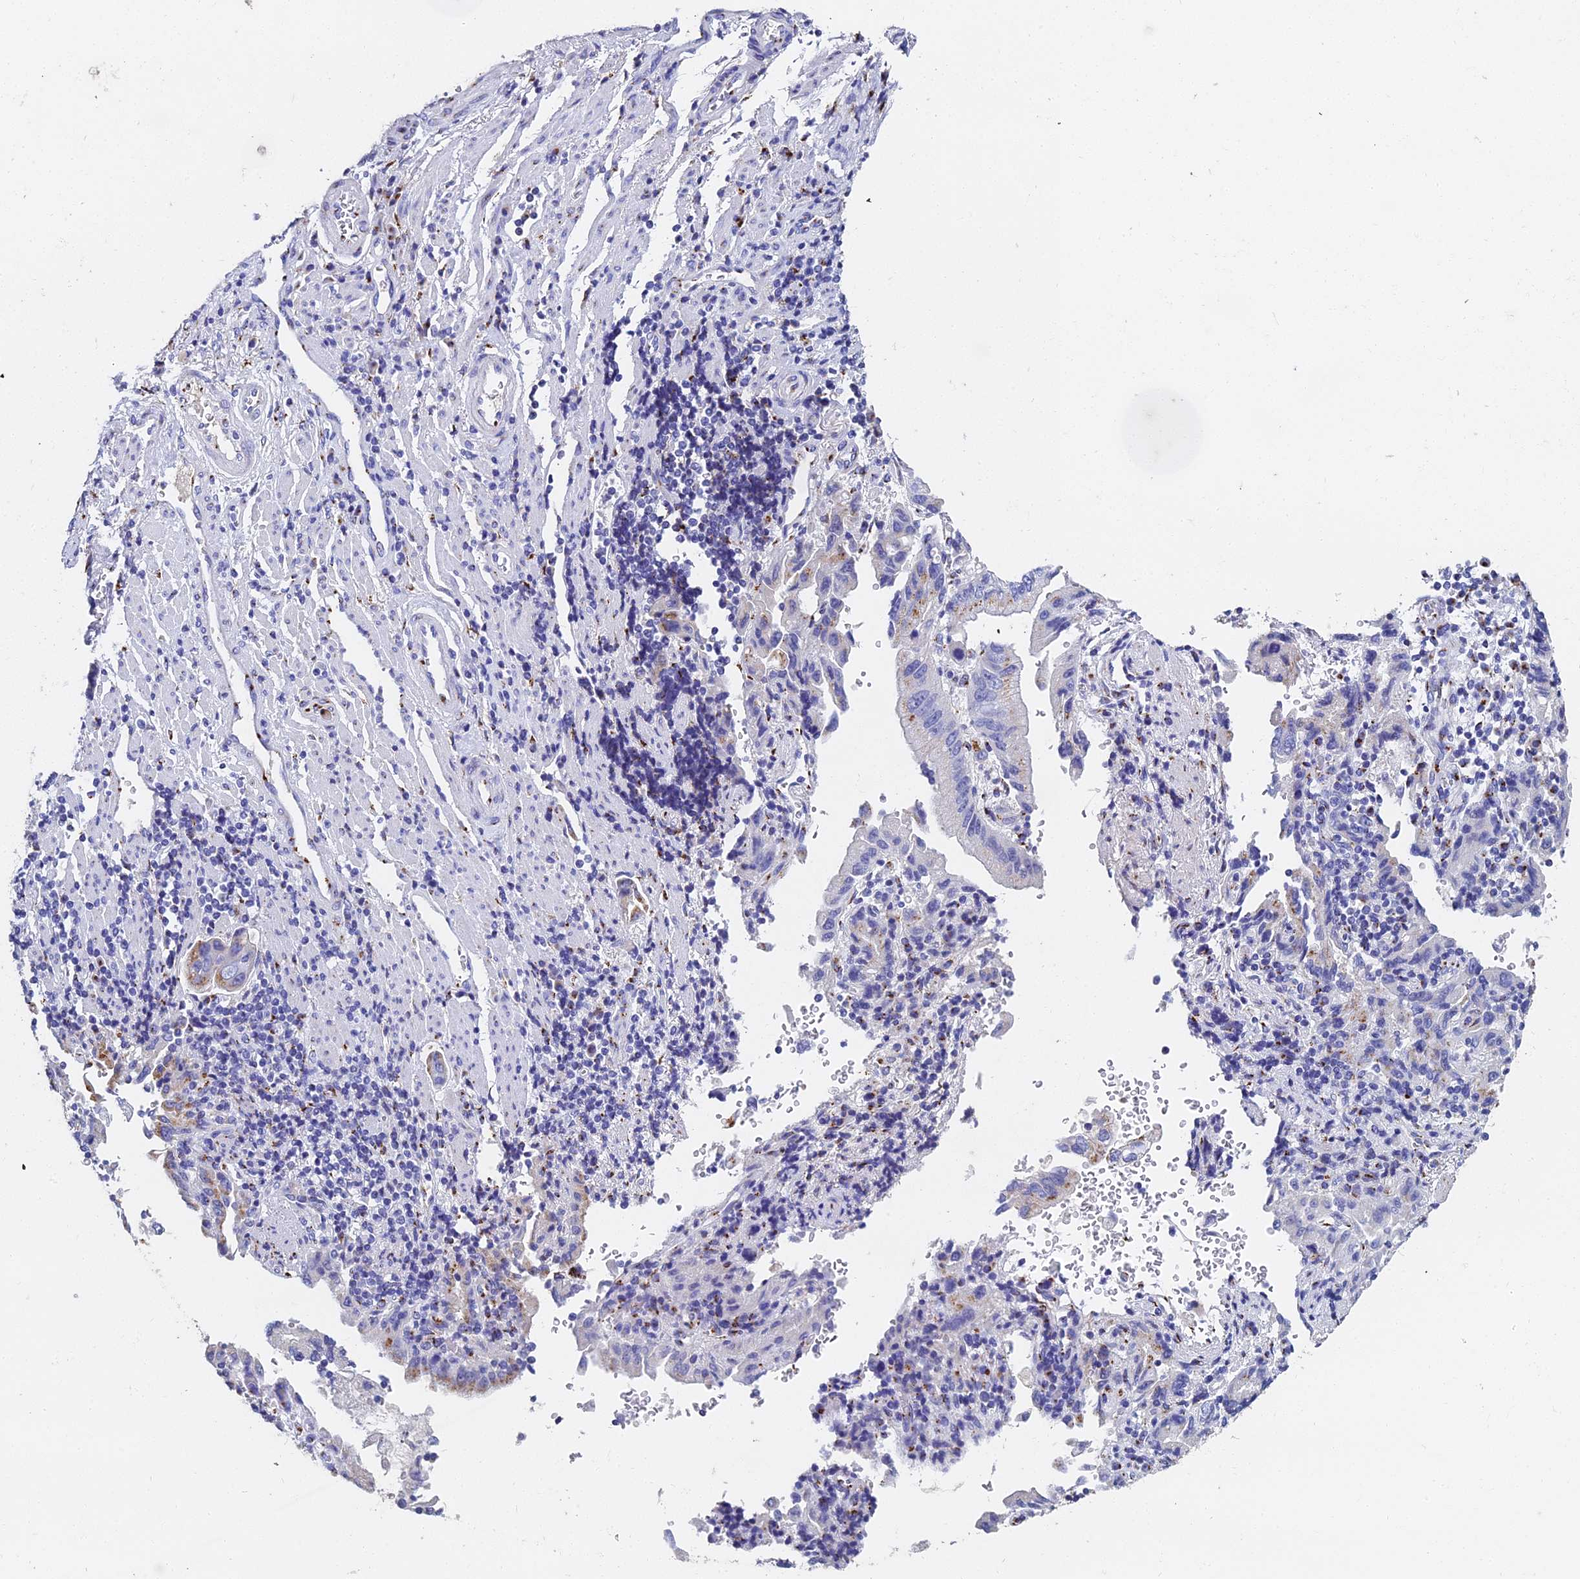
{"staining": {"intensity": "moderate", "quantity": "<25%", "location": "cytoplasmic/membranous"}, "tissue": "stomach cancer", "cell_type": "Tumor cells", "image_type": "cancer", "snomed": [{"axis": "morphology", "description": "Adenocarcinoma, NOS"}, {"axis": "topography", "description": "Stomach"}], "caption": "Moderate cytoplasmic/membranous staining is seen in approximately <25% of tumor cells in stomach cancer. The staining is performed using DAB brown chromogen to label protein expression. The nuclei are counter-stained blue using hematoxylin.", "gene": "ENSG00000268674", "patient": {"sex": "male", "age": 62}}